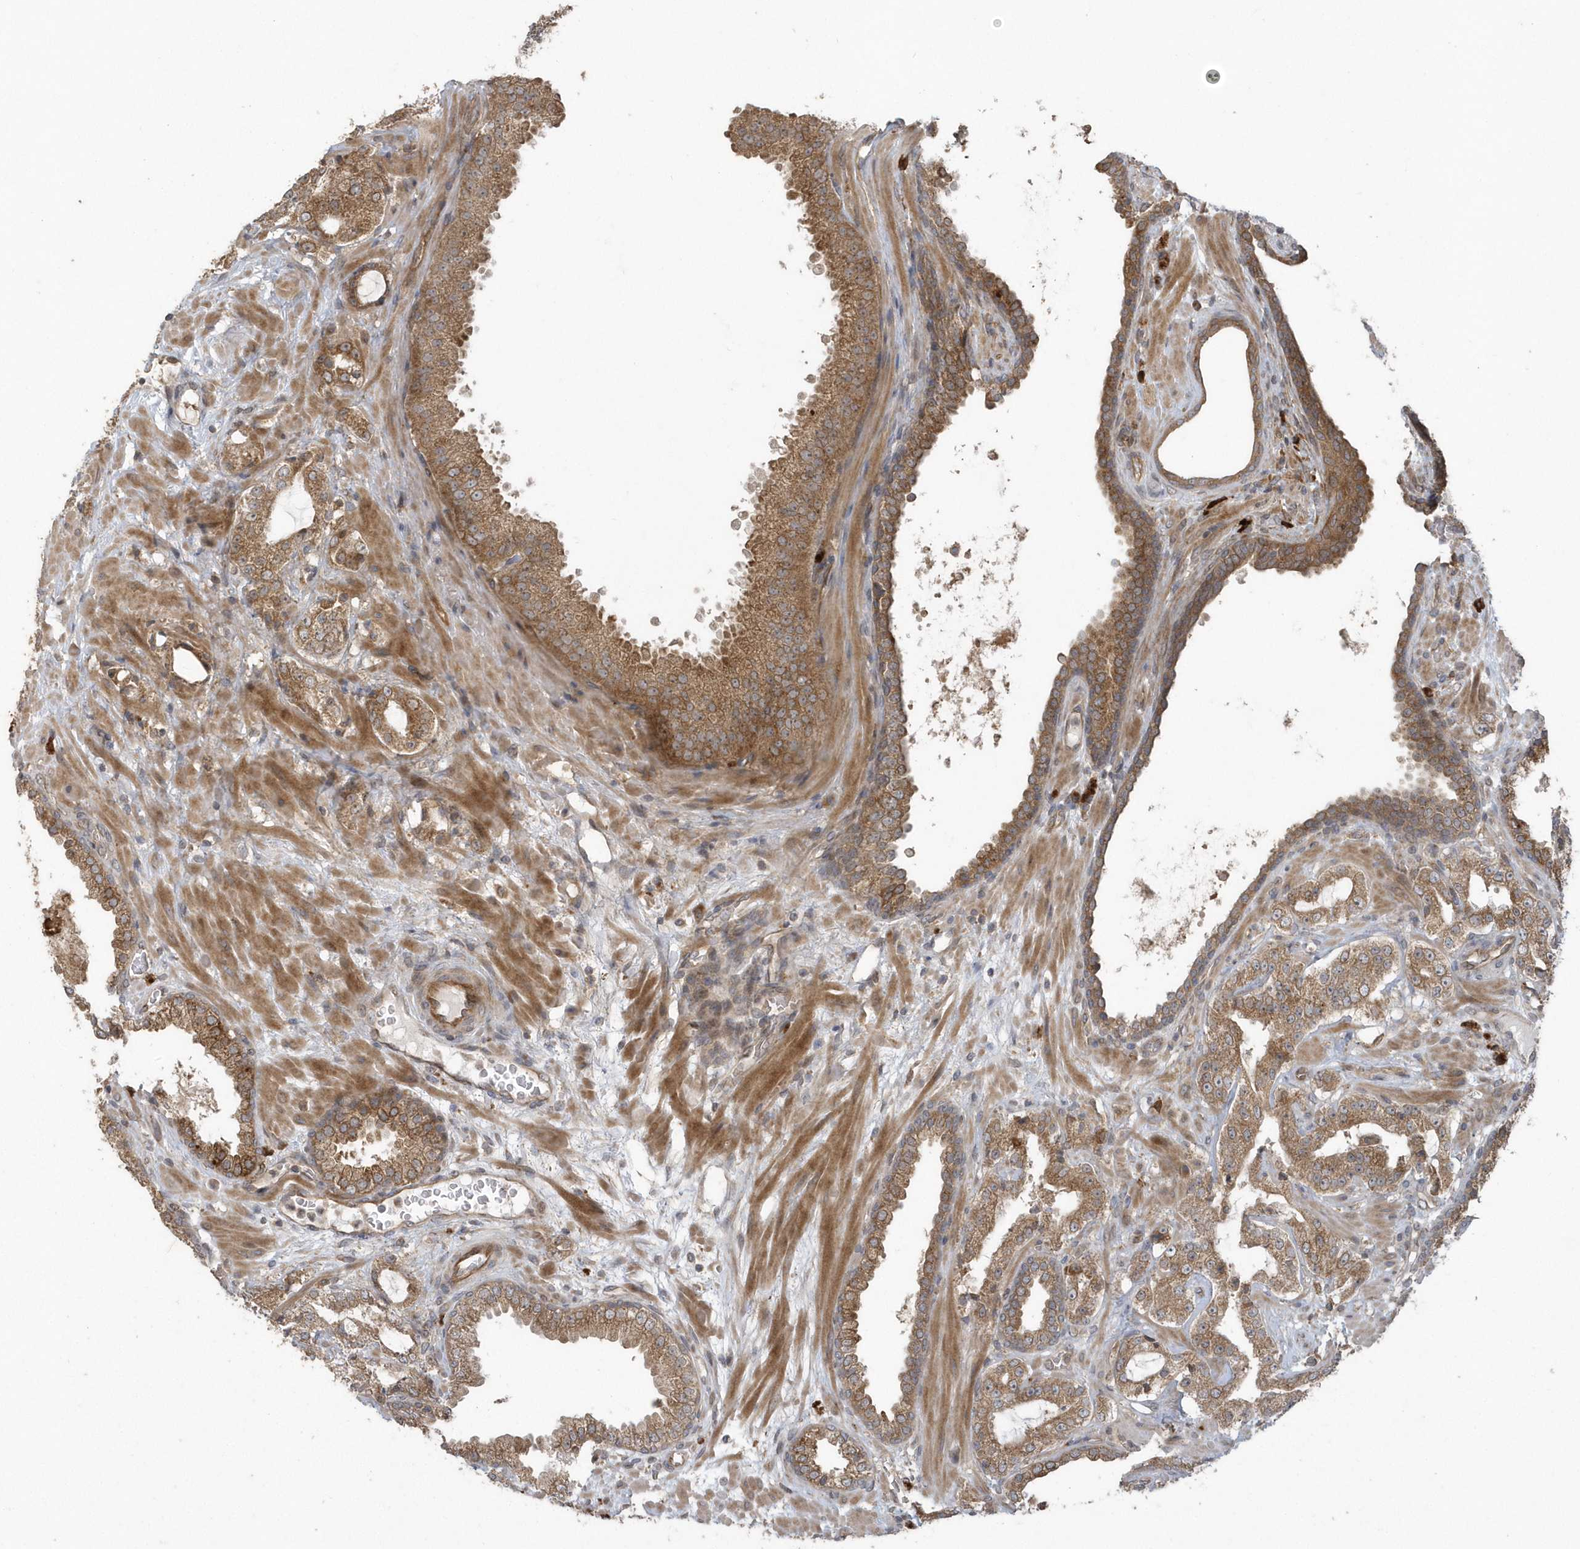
{"staining": {"intensity": "moderate", "quantity": ">75%", "location": "cytoplasmic/membranous"}, "tissue": "prostate cancer", "cell_type": "Tumor cells", "image_type": "cancer", "snomed": [{"axis": "morphology", "description": "Adenocarcinoma, High grade"}, {"axis": "topography", "description": "Prostate"}], "caption": "Prostate cancer (adenocarcinoma (high-grade)) was stained to show a protein in brown. There is medium levels of moderate cytoplasmic/membranous positivity in about >75% of tumor cells.", "gene": "HERPUD1", "patient": {"sex": "male", "age": 64}}